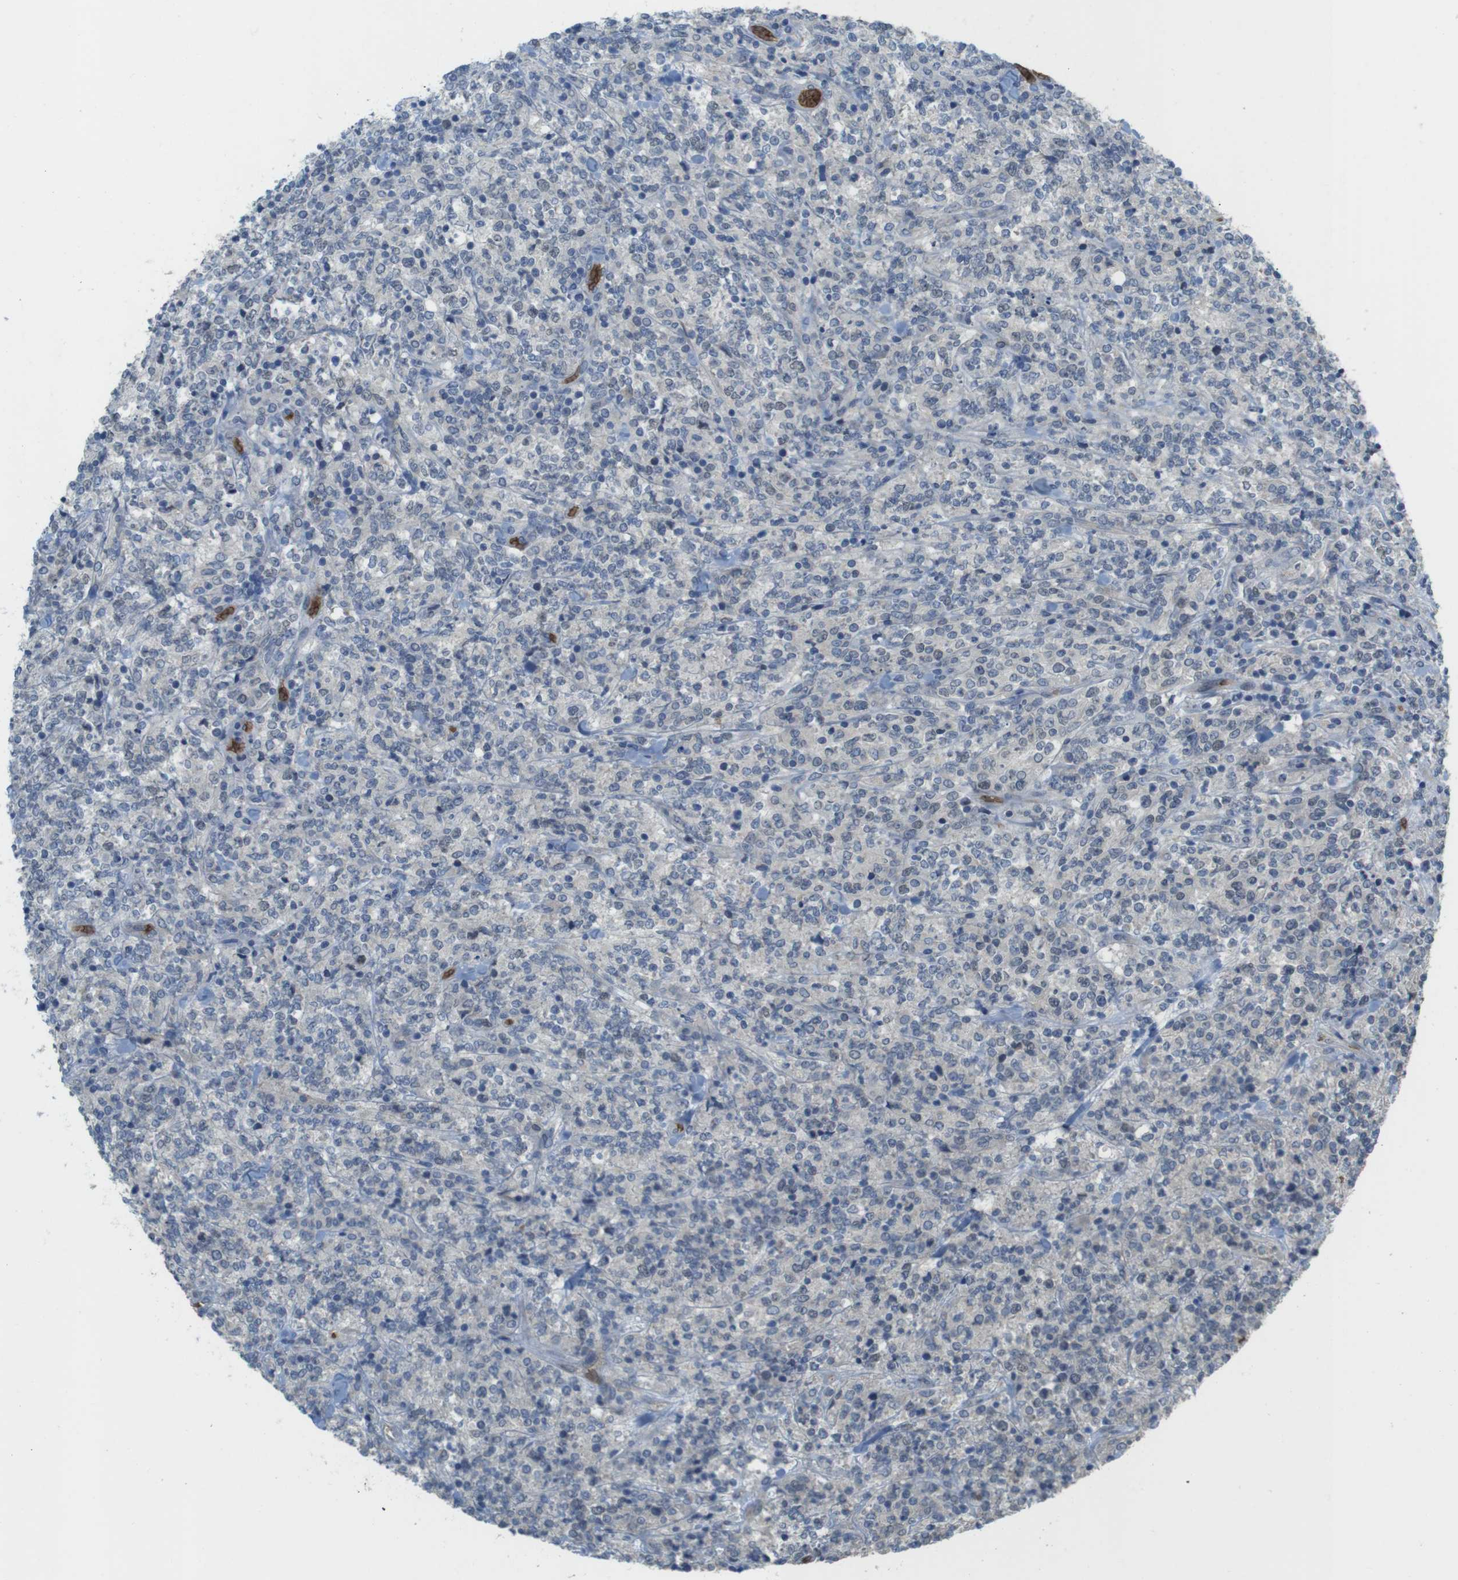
{"staining": {"intensity": "negative", "quantity": "none", "location": "none"}, "tissue": "lymphoma", "cell_type": "Tumor cells", "image_type": "cancer", "snomed": [{"axis": "morphology", "description": "Malignant lymphoma, non-Hodgkin's type, High grade"}, {"axis": "topography", "description": "Soft tissue"}], "caption": "Immunohistochemical staining of lymphoma exhibits no significant expression in tumor cells. (DAB (3,3'-diaminobenzidine) immunohistochemistry, high magnification).", "gene": "GYPA", "patient": {"sex": "male", "age": 18}}